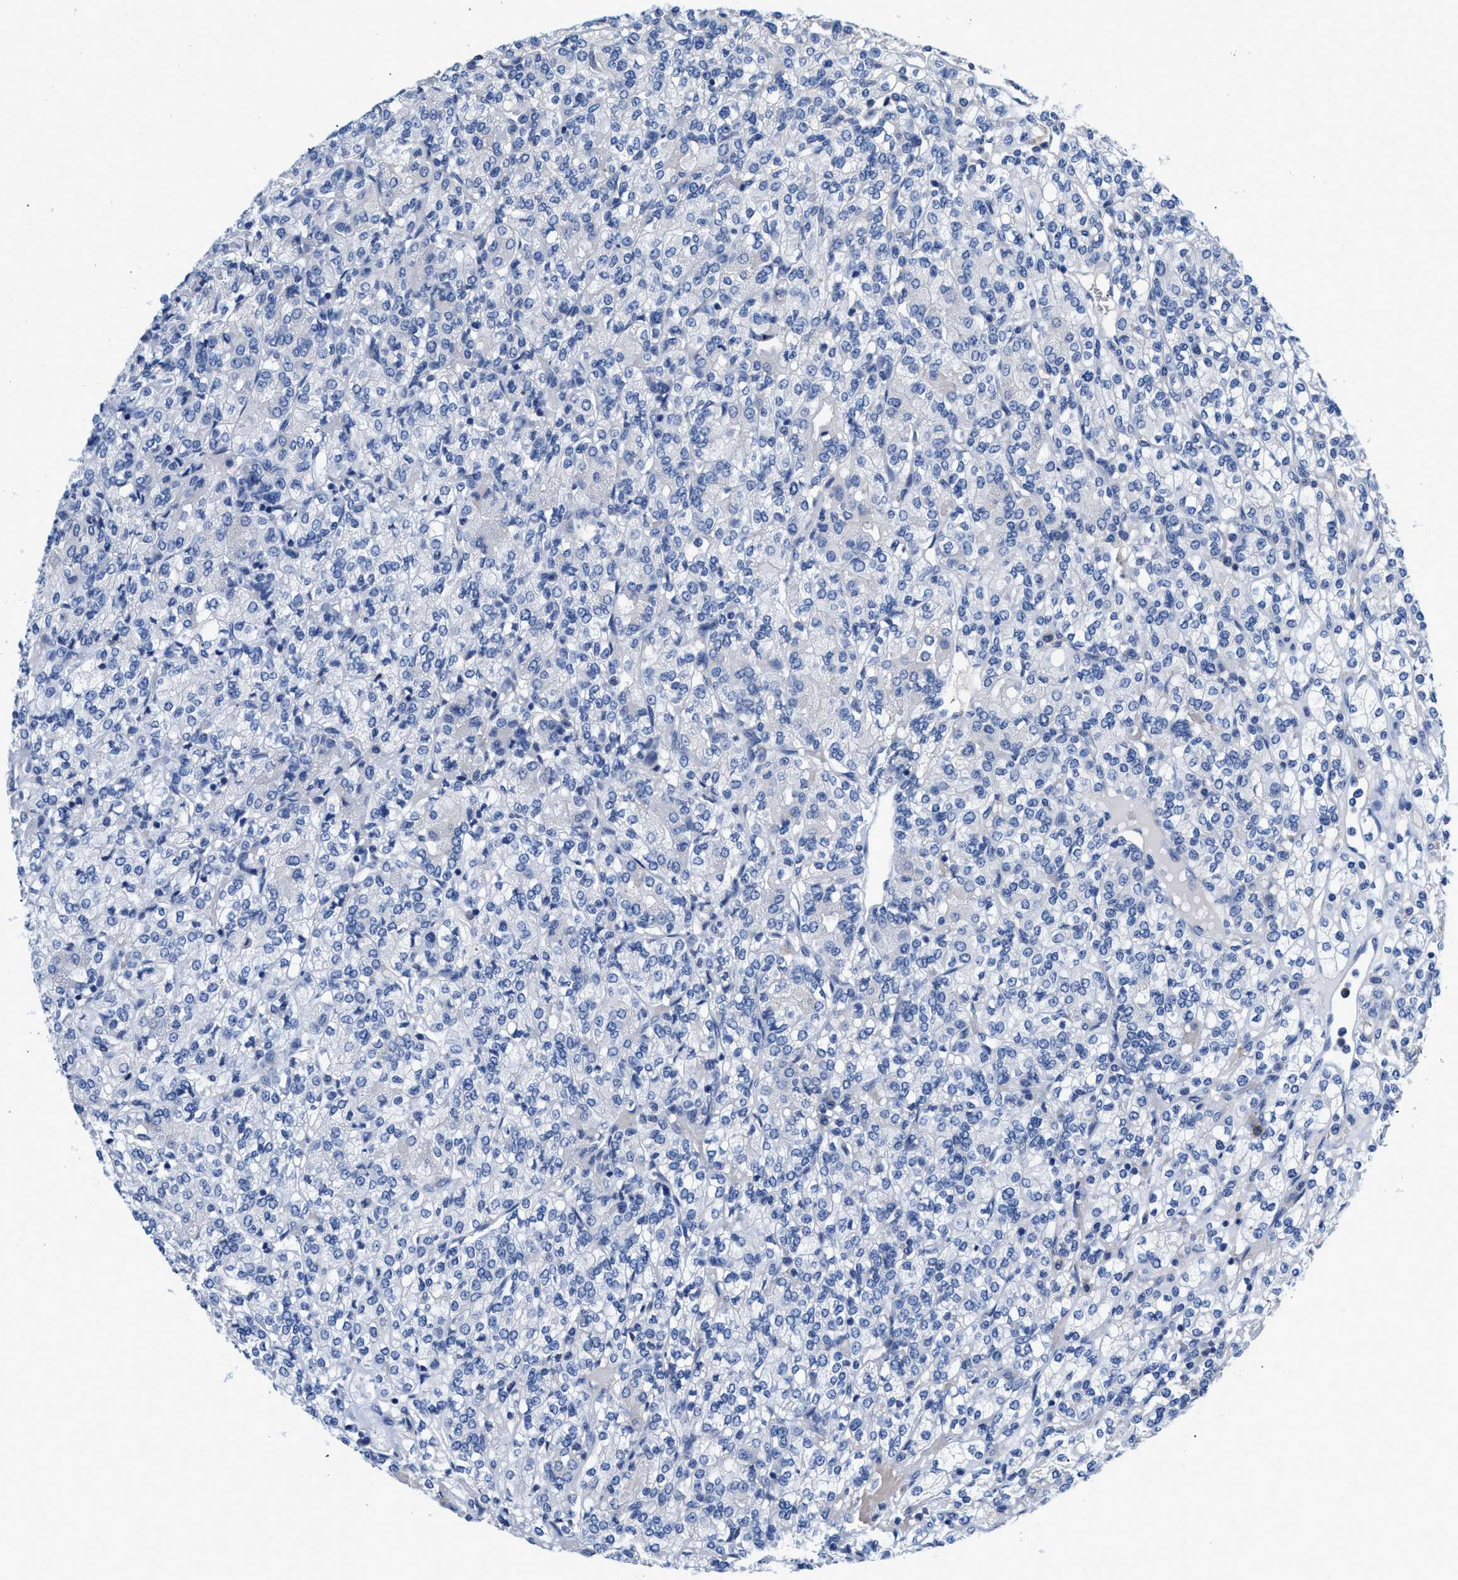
{"staining": {"intensity": "negative", "quantity": "none", "location": "none"}, "tissue": "renal cancer", "cell_type": "Tumor cells", "image_type": "cancer", "snomed": [{"axis": "morphology", "description": "Adenocarcinoma, NOS"}, {"axis": "topography", "description": "Kidney"}], "caption": "Immunohistochemistry of human adenocarcinoma (renal) demonstrates no positivity in tumor cells.", "gene": "SLFN13", "patient": {"sex": "male", "age": 77}}